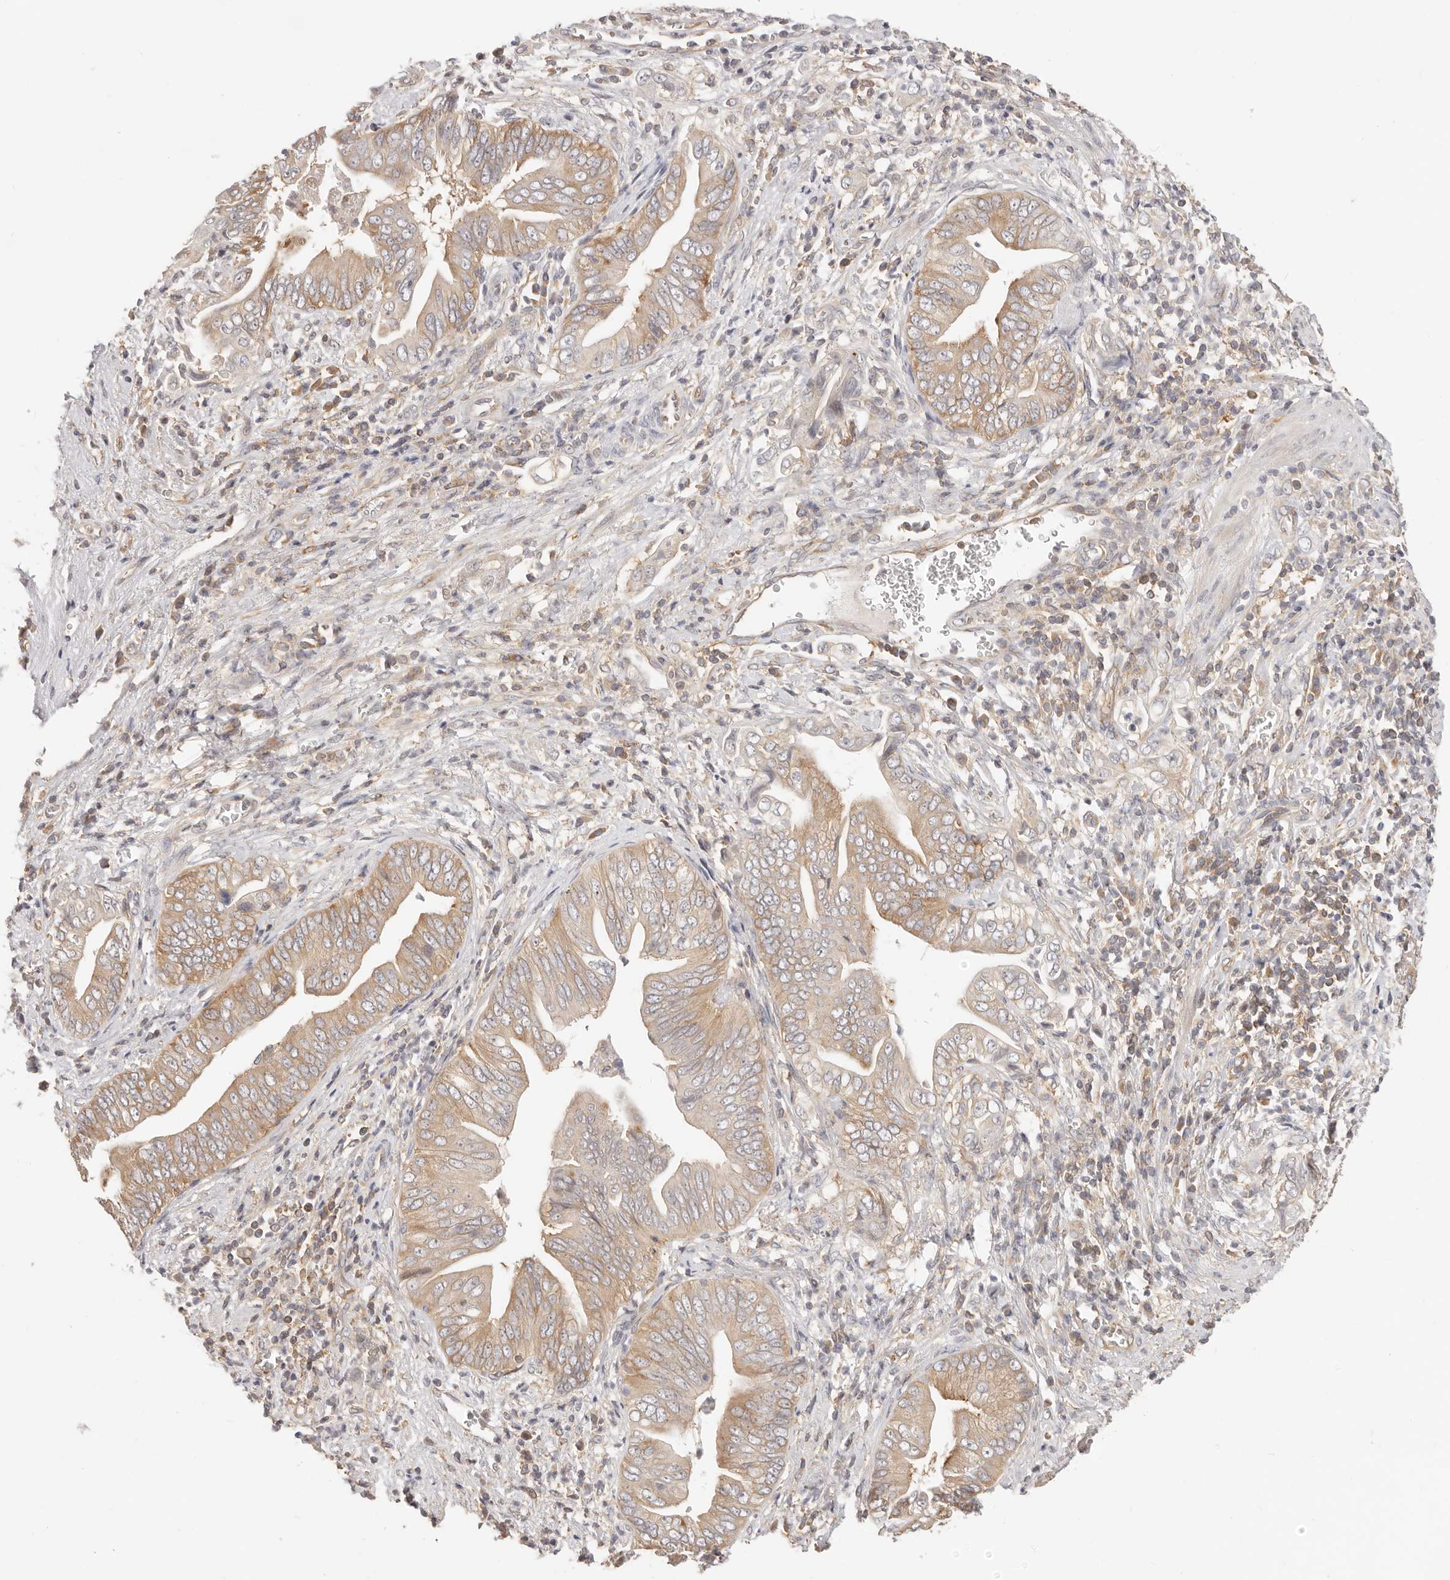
{"staining": {"intensity": "moderate", "quantity": "25%-75%", "location": "cytoplasmic/membranous"}, "tissue": "pancreatic cancer", "cell_type": "Tumor cells", "image_type": "cancer", "snomed": [{"axis": "morphology", "description": "Adenocarcinoma, NOS"}, {"axis": "topography", "description": "Pancreas"}], "caption": "Immunohistochemistry photomicrograph of neoplastic tissue: pancreatic cancer stained using immunohistochemistry (IHC) displays medium levels of moderate protein expression localized specifically in the cytoplasmic/membranous of tumor cells, appearing as a cytoplasmic/membranous brown color.", "gene": "DTNBP1", "patient": {"sex": "male", "age": 75}}